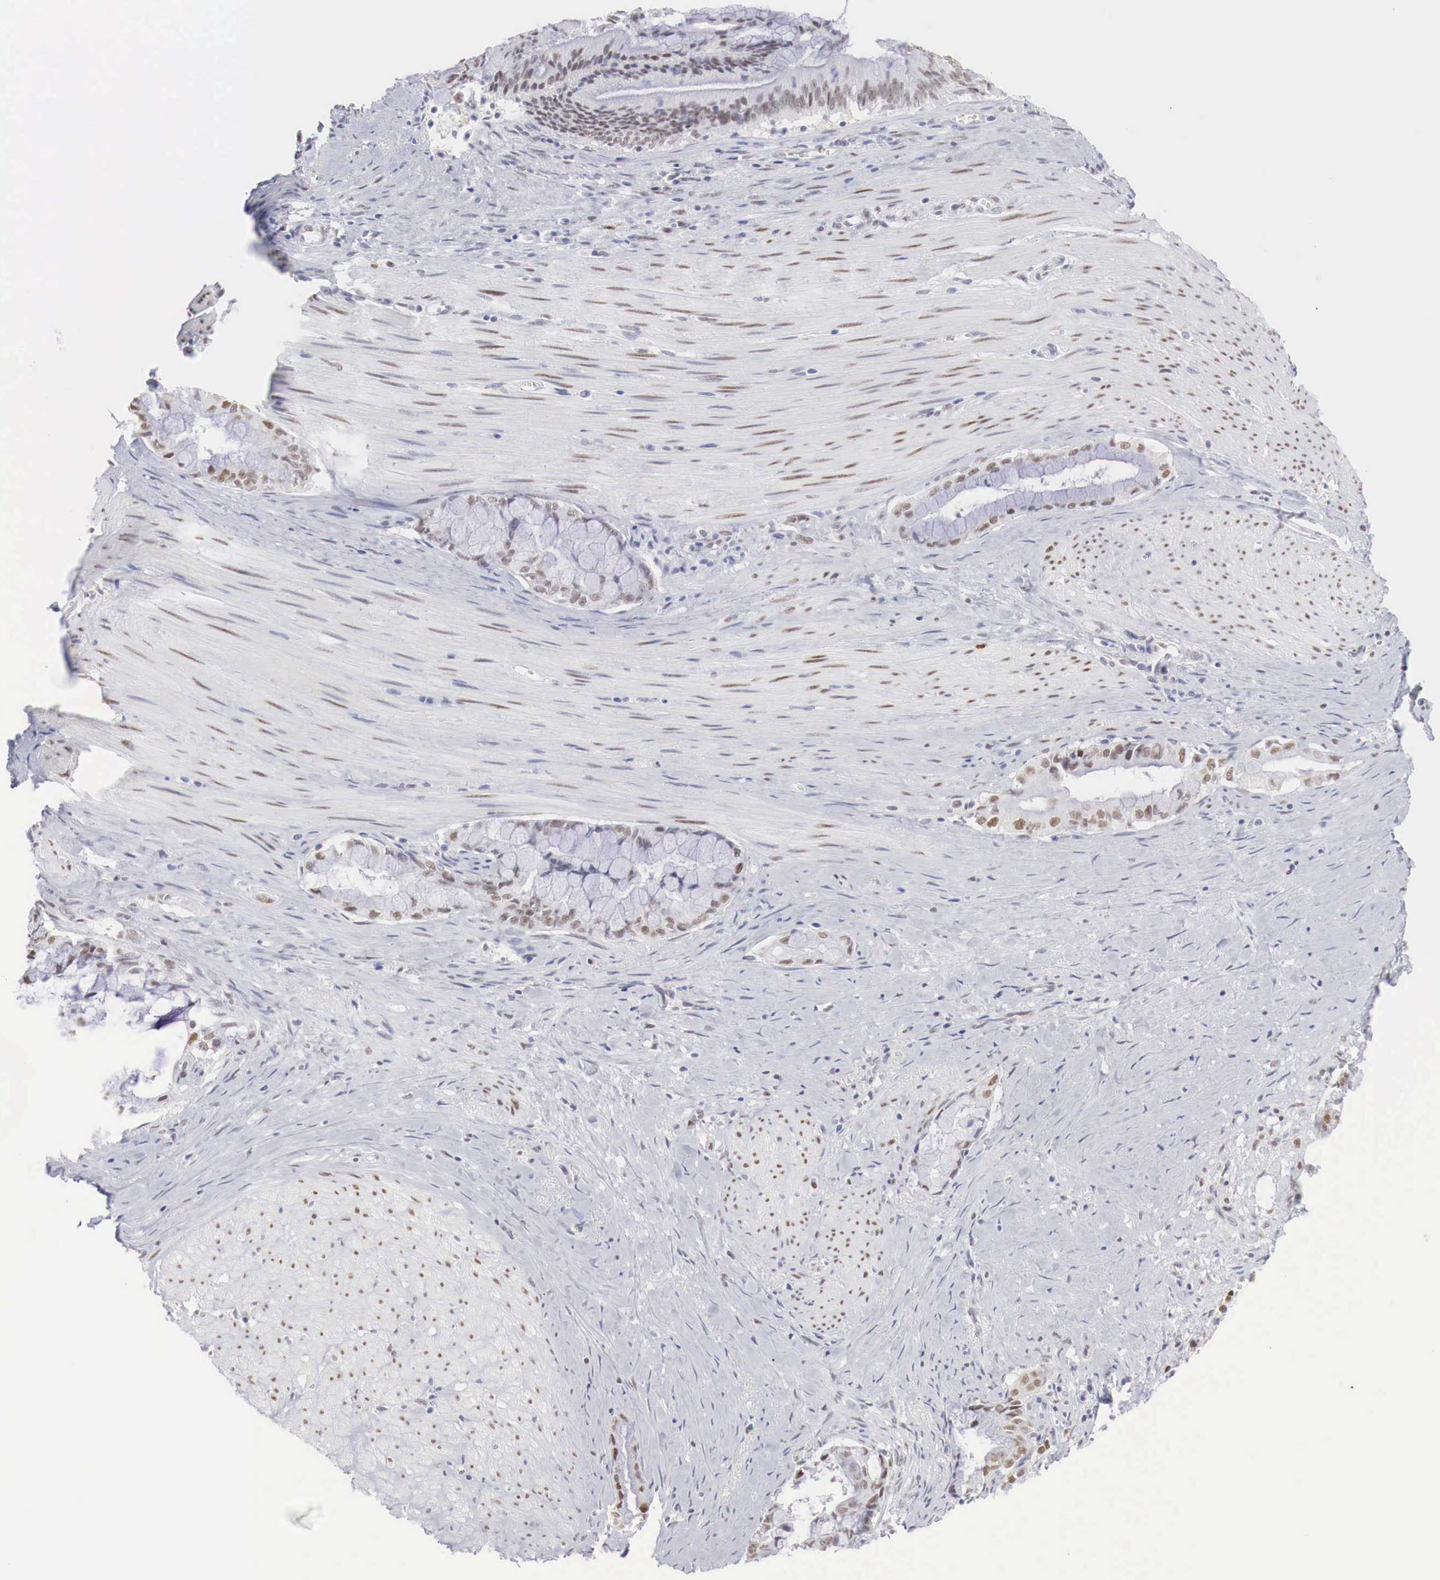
{"staining": {"intensity": "moderate", "quantity": ">75%", "location": "nuclear"}, "tissue": "pancreatic cancer", "cell_type": "Tumor cells", "image_type": "cancer", "snomed": [{"axis": "morphology", "description": "Adenocarcinoma, NOS"}, {"axis": "topography", "description": "Pancreas"}], "caption": "The photomicrograph reveals staining of pancreatic adenocarcinoma, revealing moderate nuclear protein positivity (brown color) within tumor cells.", "gene": "FOXP2", "patient": {"sex": "male", "age": 59}}